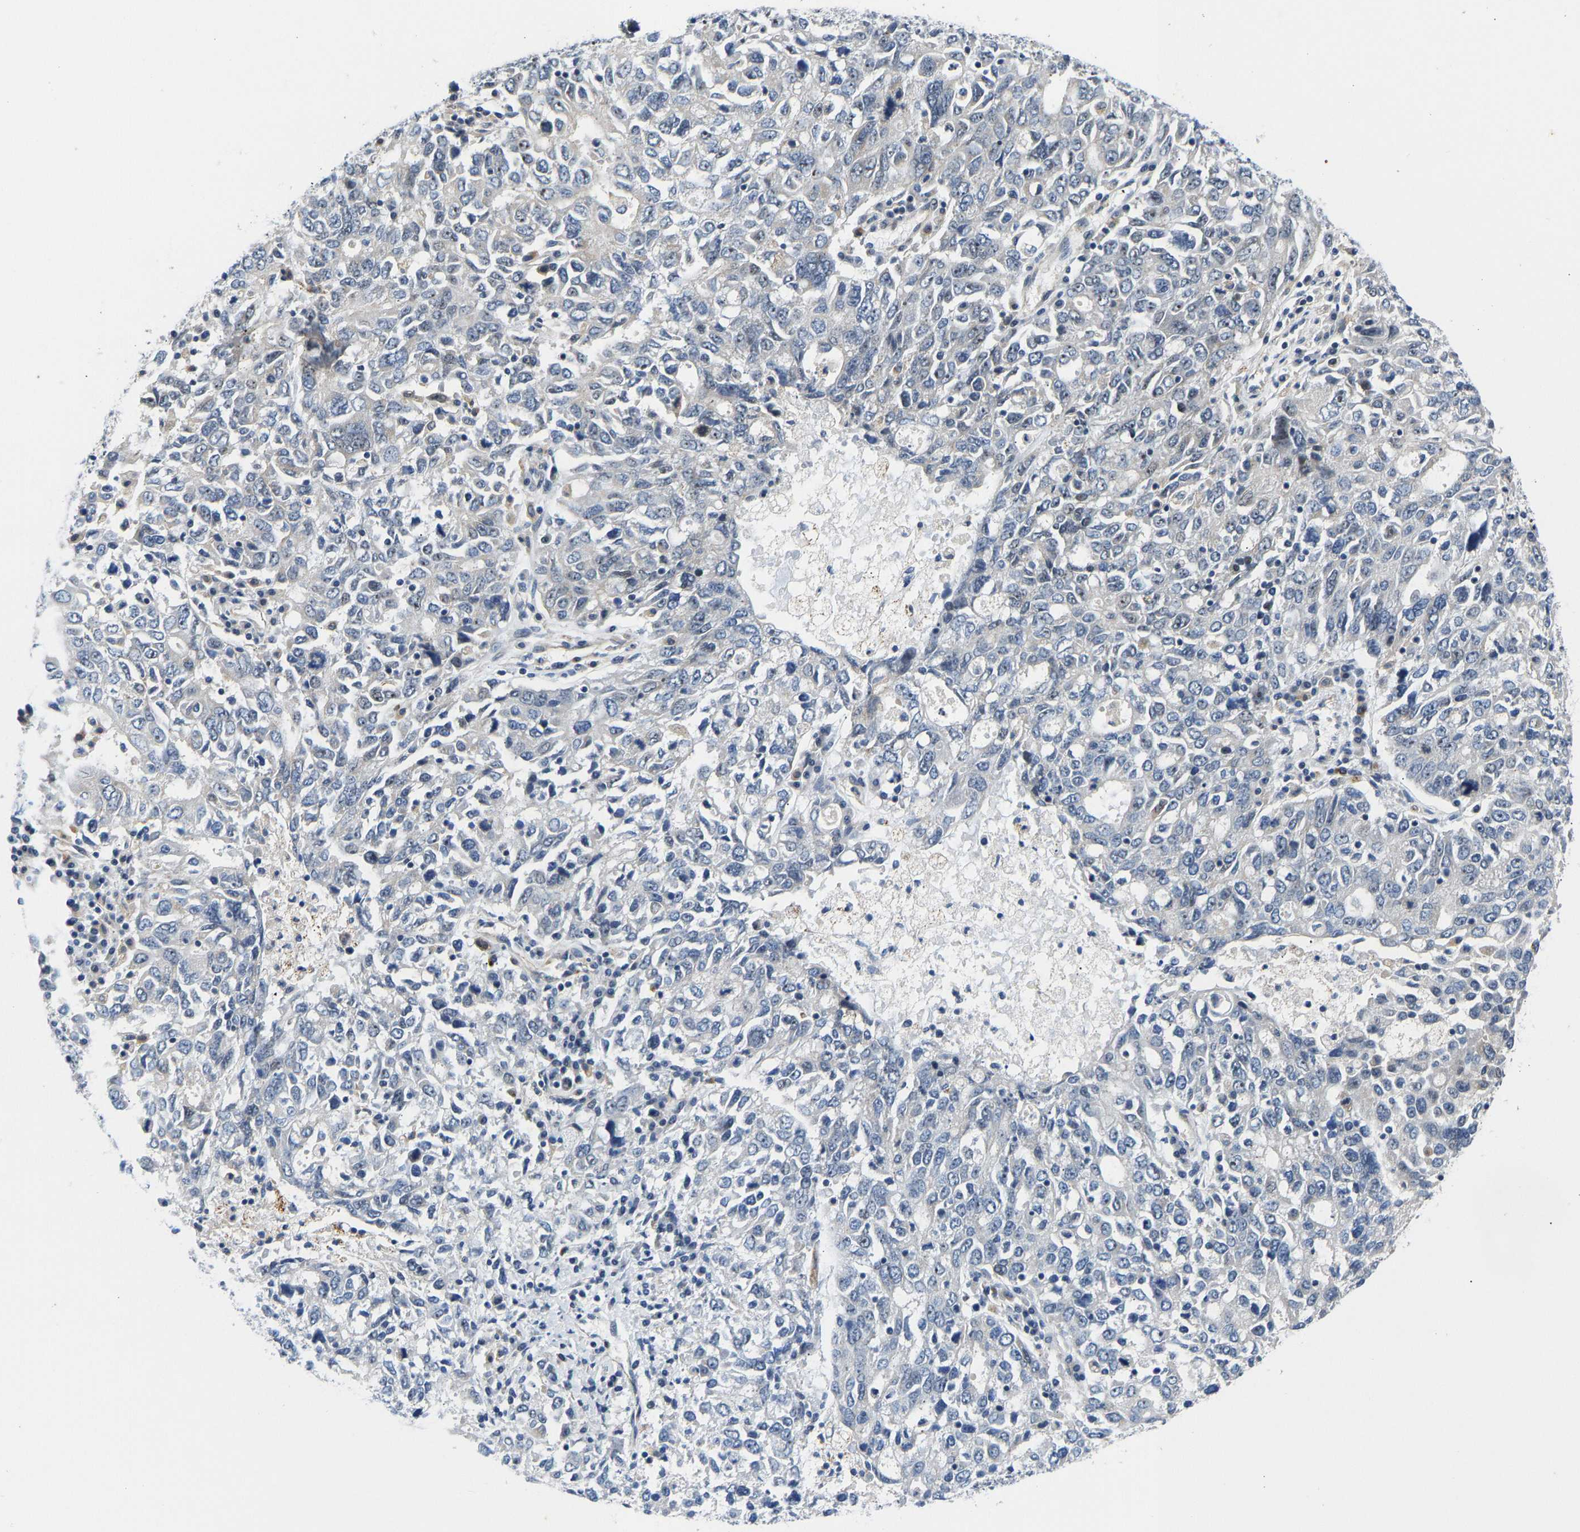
{"staining": {"intensity": "negative", "quantity": "none", "location": "none"}, "tissue": "ovarian cancer", "cell_type": "Tumor cells", "image_type": "cancer", "snomed": [{"axis": "morphology", "description": "Carcinoma, endometroid"}, {"axis": "topography", "description": "Ovary"}], "caption": "A high-resolution image shows immunohistochemistry (IHC) staining of endometroid carcinoma (ovarian), which exhibits no significant staining in tumor cells.", "gene": "RESF1", "patient": {"sex": "female", "age": 62}}